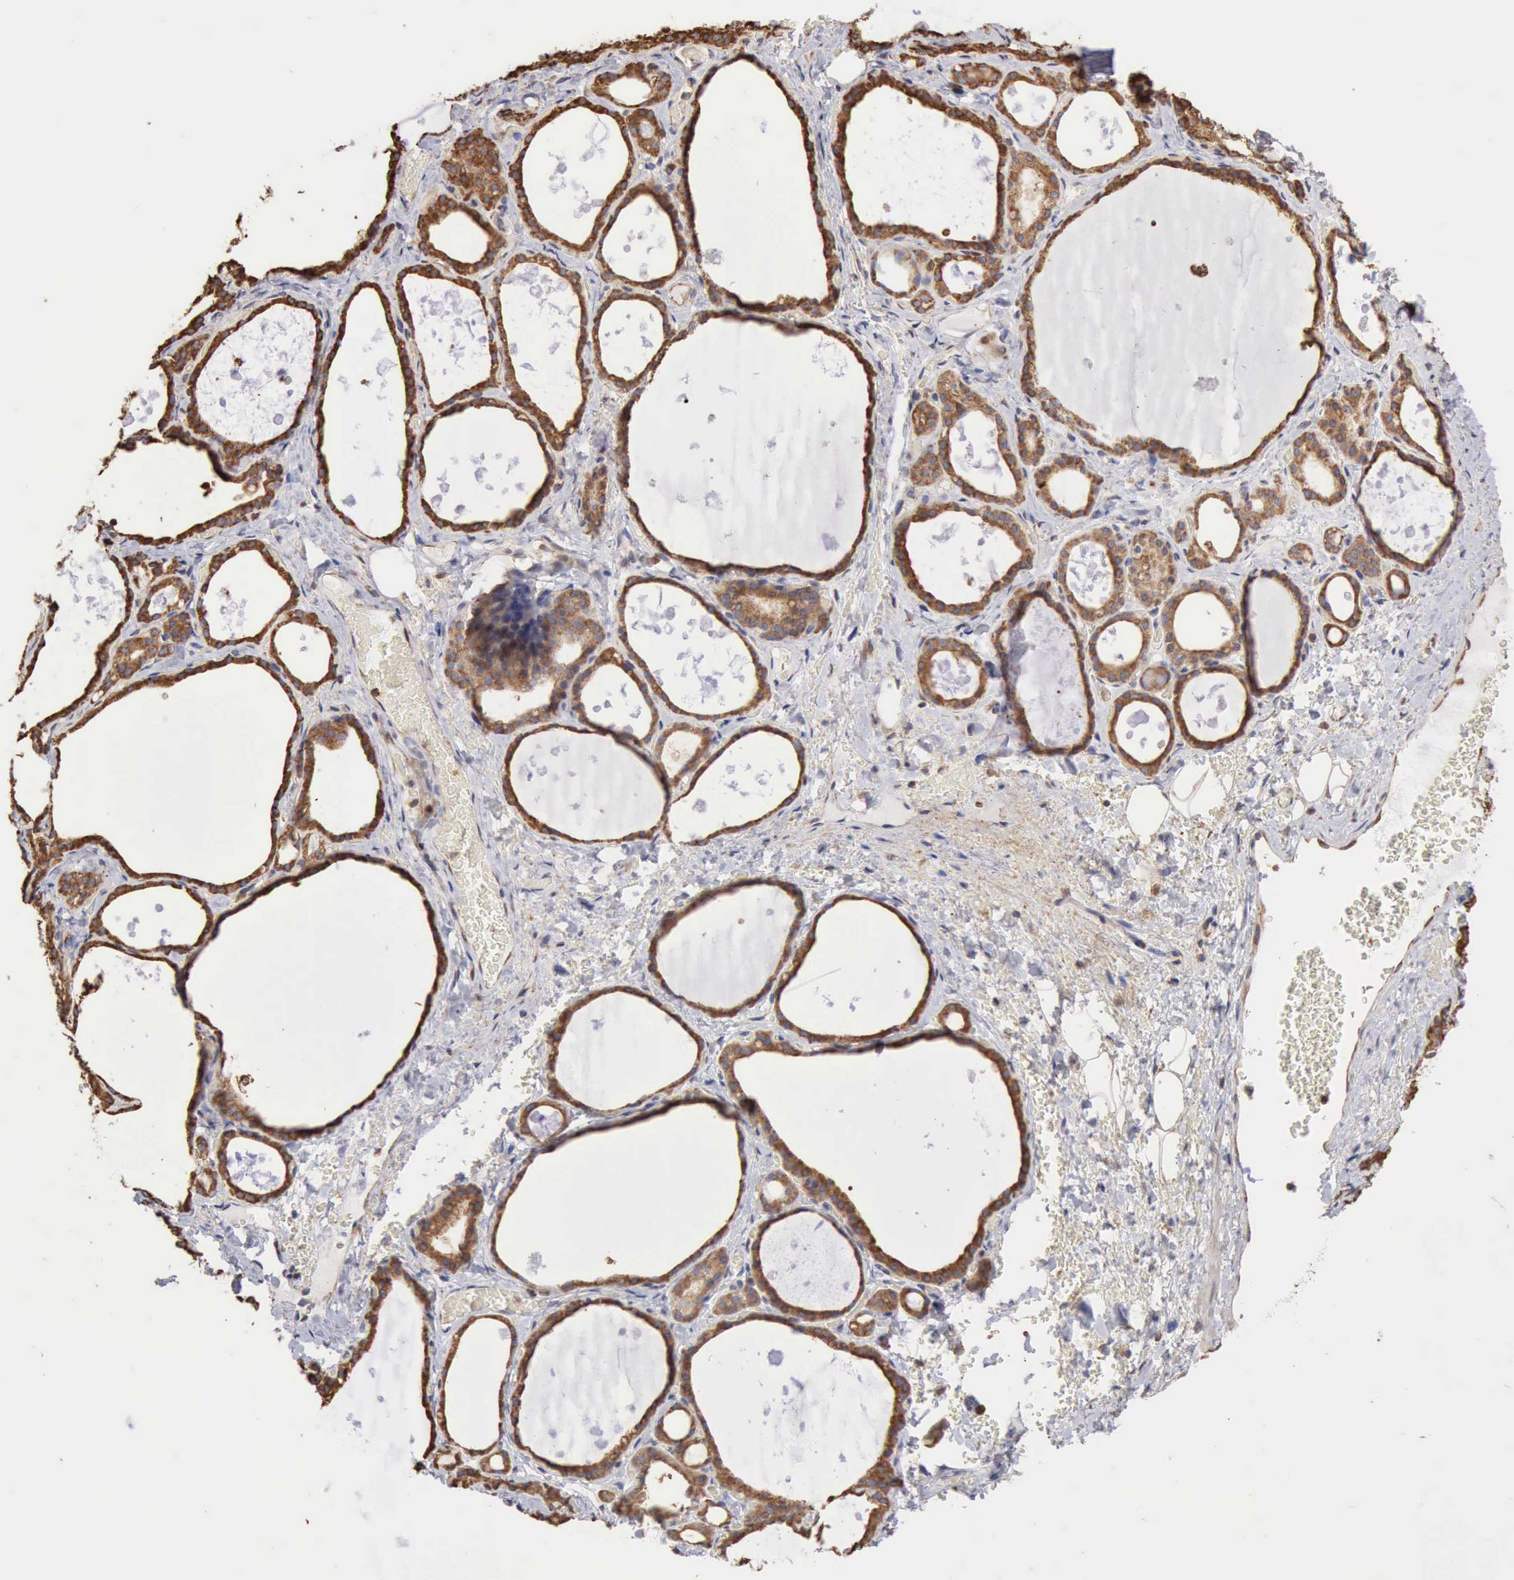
{"staining": {"intensity": "moderate", "quantity": ">75%", "location": "cytoplasmic/membranous"}, "tissue": "thyroid gland", "cell_type": "Glandular cells", "image_type": "normal", "snomed": [{"axis": "morphology", "description": "Normal tissue, NOS"}, {"axis": "topography", "description": "Thyroid gland"}], "caption": "Normal thyroid gland displays moderate cytoplasmic/membranous expression in approximately >75% of glandular cells, visualized by immunohistochemistry. (Stains: DAB in brown, nuclei in blue, Microscopy: brightfield microscopy at high magnification).", "gene": "GPR101", "patient": {"sex": "male", "age": 61}}